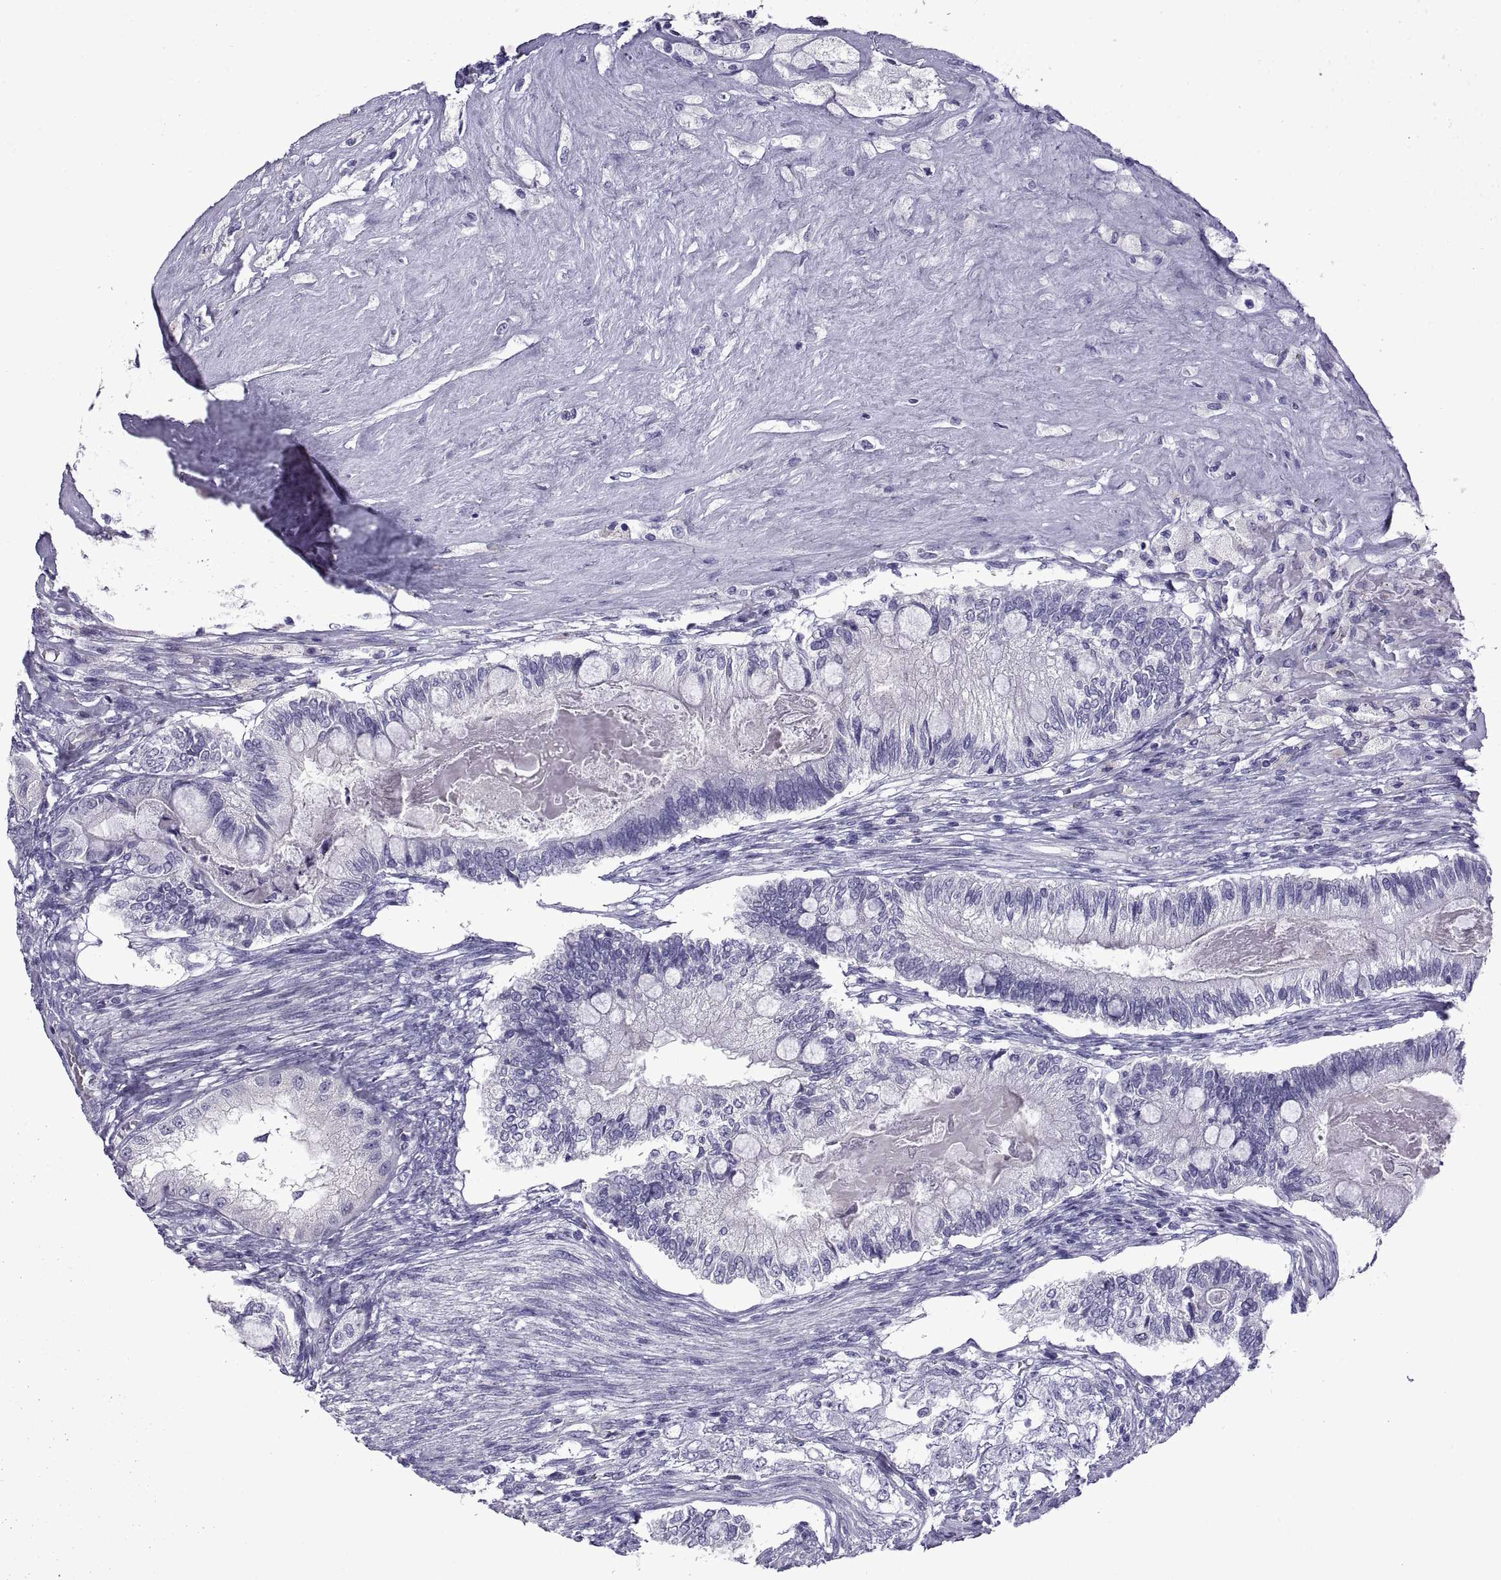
{"staining": {"intensity": "negative", "quantity": "none", "location": "none"}, "tissue": "testis cancer", "cell_type": "Tumor cells", "image_type": "cancer", "snomed": [{"axis": "morphology", "description": "Seminoma, NOS"}, {"axis": "morphology", "description": "Carcinoma, Embryonal, NOS"}, {"axis": "topography", "description": "Testis"}], "caption": "High power microscopy micrograph of an immunohistochemistry (IHC) micrograph of testis cancer (embryonal carcinoma), revealing no significant expression in tumor cells. (DAB (3,3'-diaminobenzidine) immunohistochemistry (IHC) visualized using brightfield microscopy, high magnification).", "gene": "SPDYE1", "patient": {"sex": "male", "age": 41}}